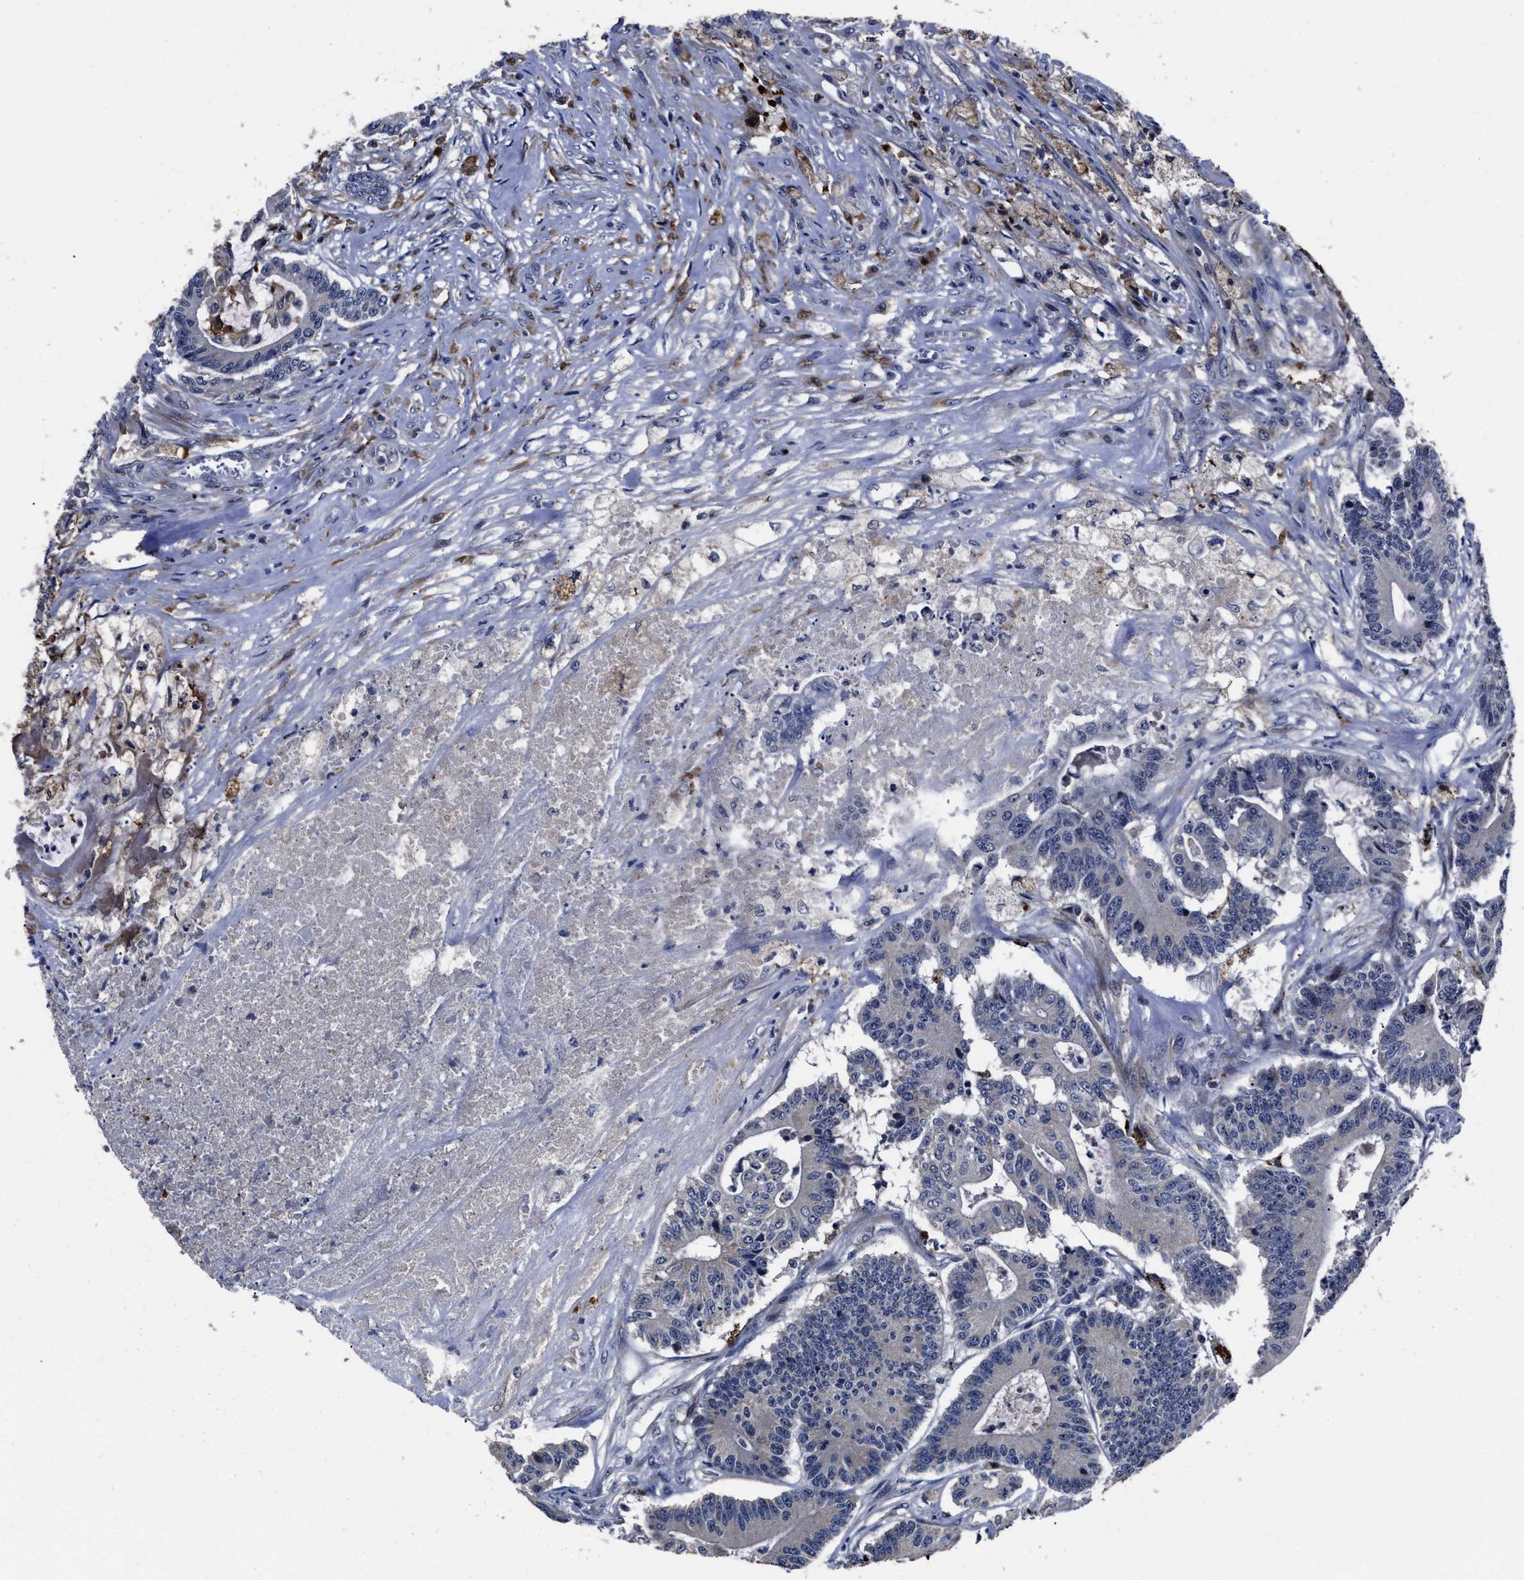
{"staining": {"intensity": "negative", "quantity": "none", "location": "none"}, "tissue": "colorectal cancer", "cell_type": "Tumor cells", "image_type": "cancer", "snomed": [{"axis": "morphology", "description": "Adenocarcinoma, NOS"}, {"axis": "topography", "description": "Colon"}], "caption": "Protein analysis of colorectal adenocarcinoma demonstrates no significant staining in tumor cells.", "gene": "RSBN1L", "patient": {"sex": "female", "age": 84}}